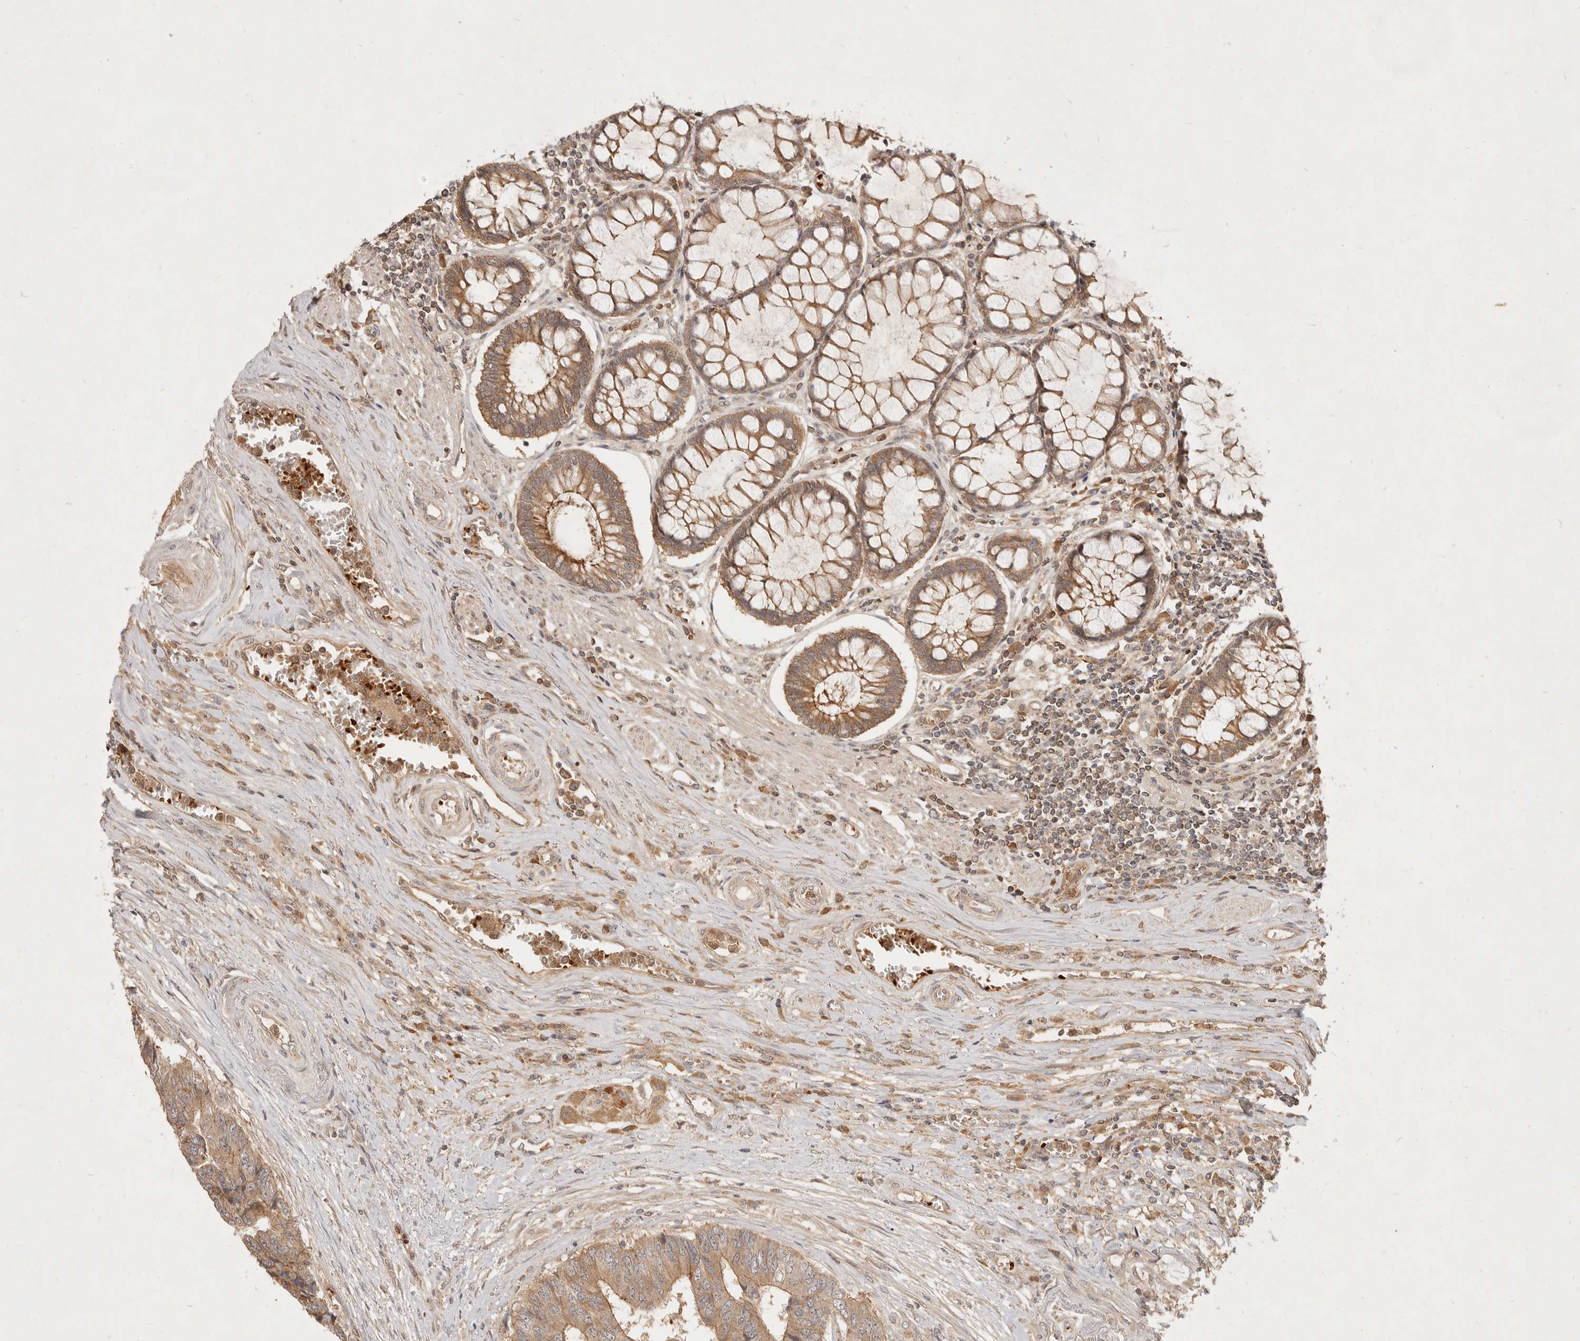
{"staining": {"intensity": "moderate", "quantity": ">75%", "location": "cytoplasmic/membranous"}, "tissue": "colorectal cancer", "cell_type": "Tumor cells", "image_type": "cancer", "snomed": [{"axis": "morphology", "description": "Adenocarcinoma, NOS"}, {"axis": "topography", "description": "Rectum"}], "caption": "Human colorectal cancer stained for a protein (brown) exhibits moderate cytoplasmic/membranous positive staining in approximately >75% of tumor cells.", "gene": "FREM2", "patient": {"sex": "male", "age": 84}}